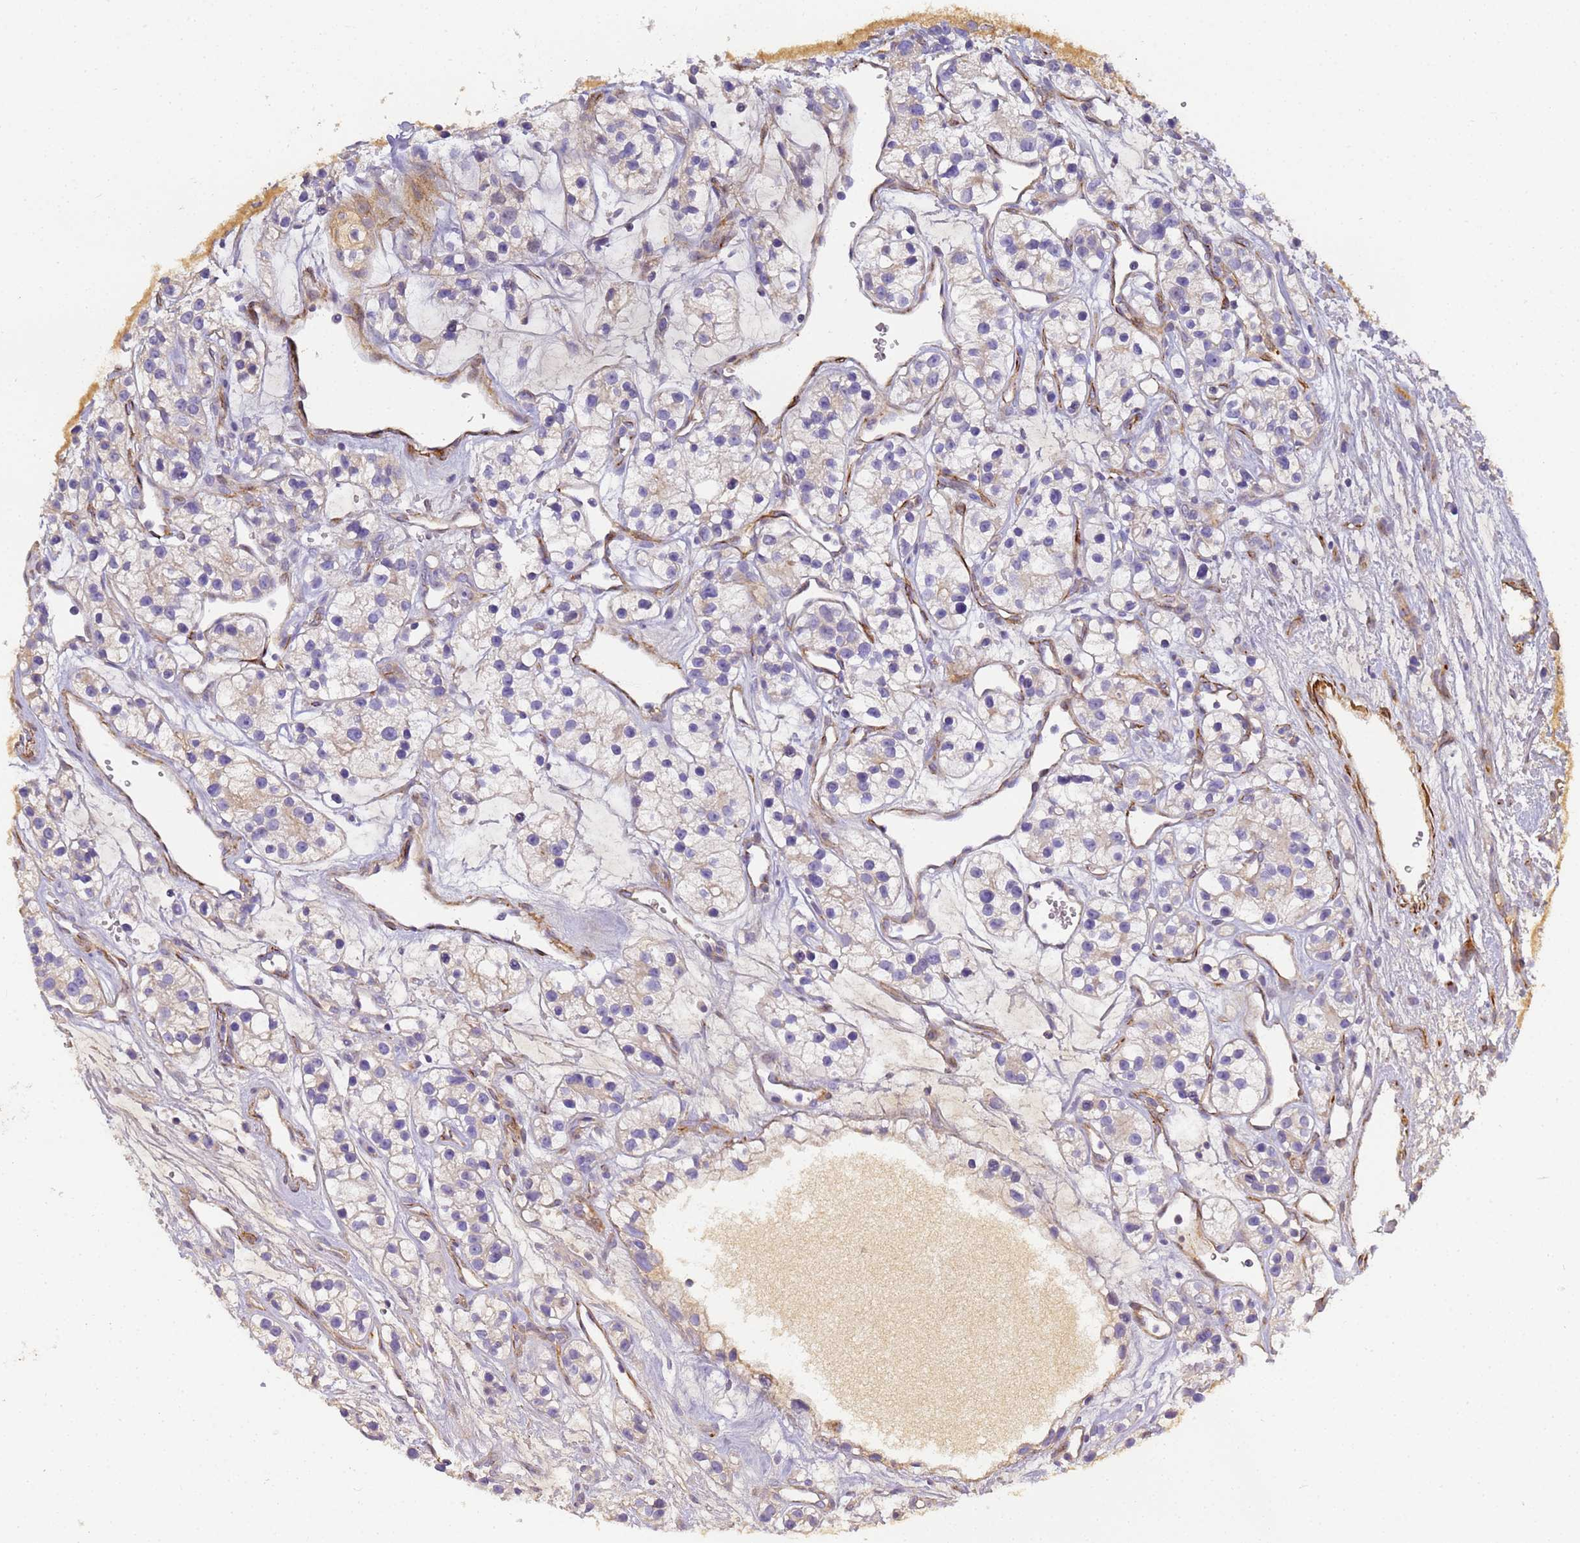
{"staining": {"intensity": "weak", "quantity": "<25%", "location": "cytoplasmic/membranous"}, "tissue": "renal cancer", "cell_type": "Tumor cells", "image_type": "cancer", "snomed": [{"axis": "morphology", "description": "Adenocarcinoma, NOS"}, {"axis": "topography", "description": "Kidney"}], "caption": "This is an IHC photomicrograph of human renal cancer. There is no positivity in tumor cells.", "gene": "CFH", "patient": {"sex": "female", "age": 57}}